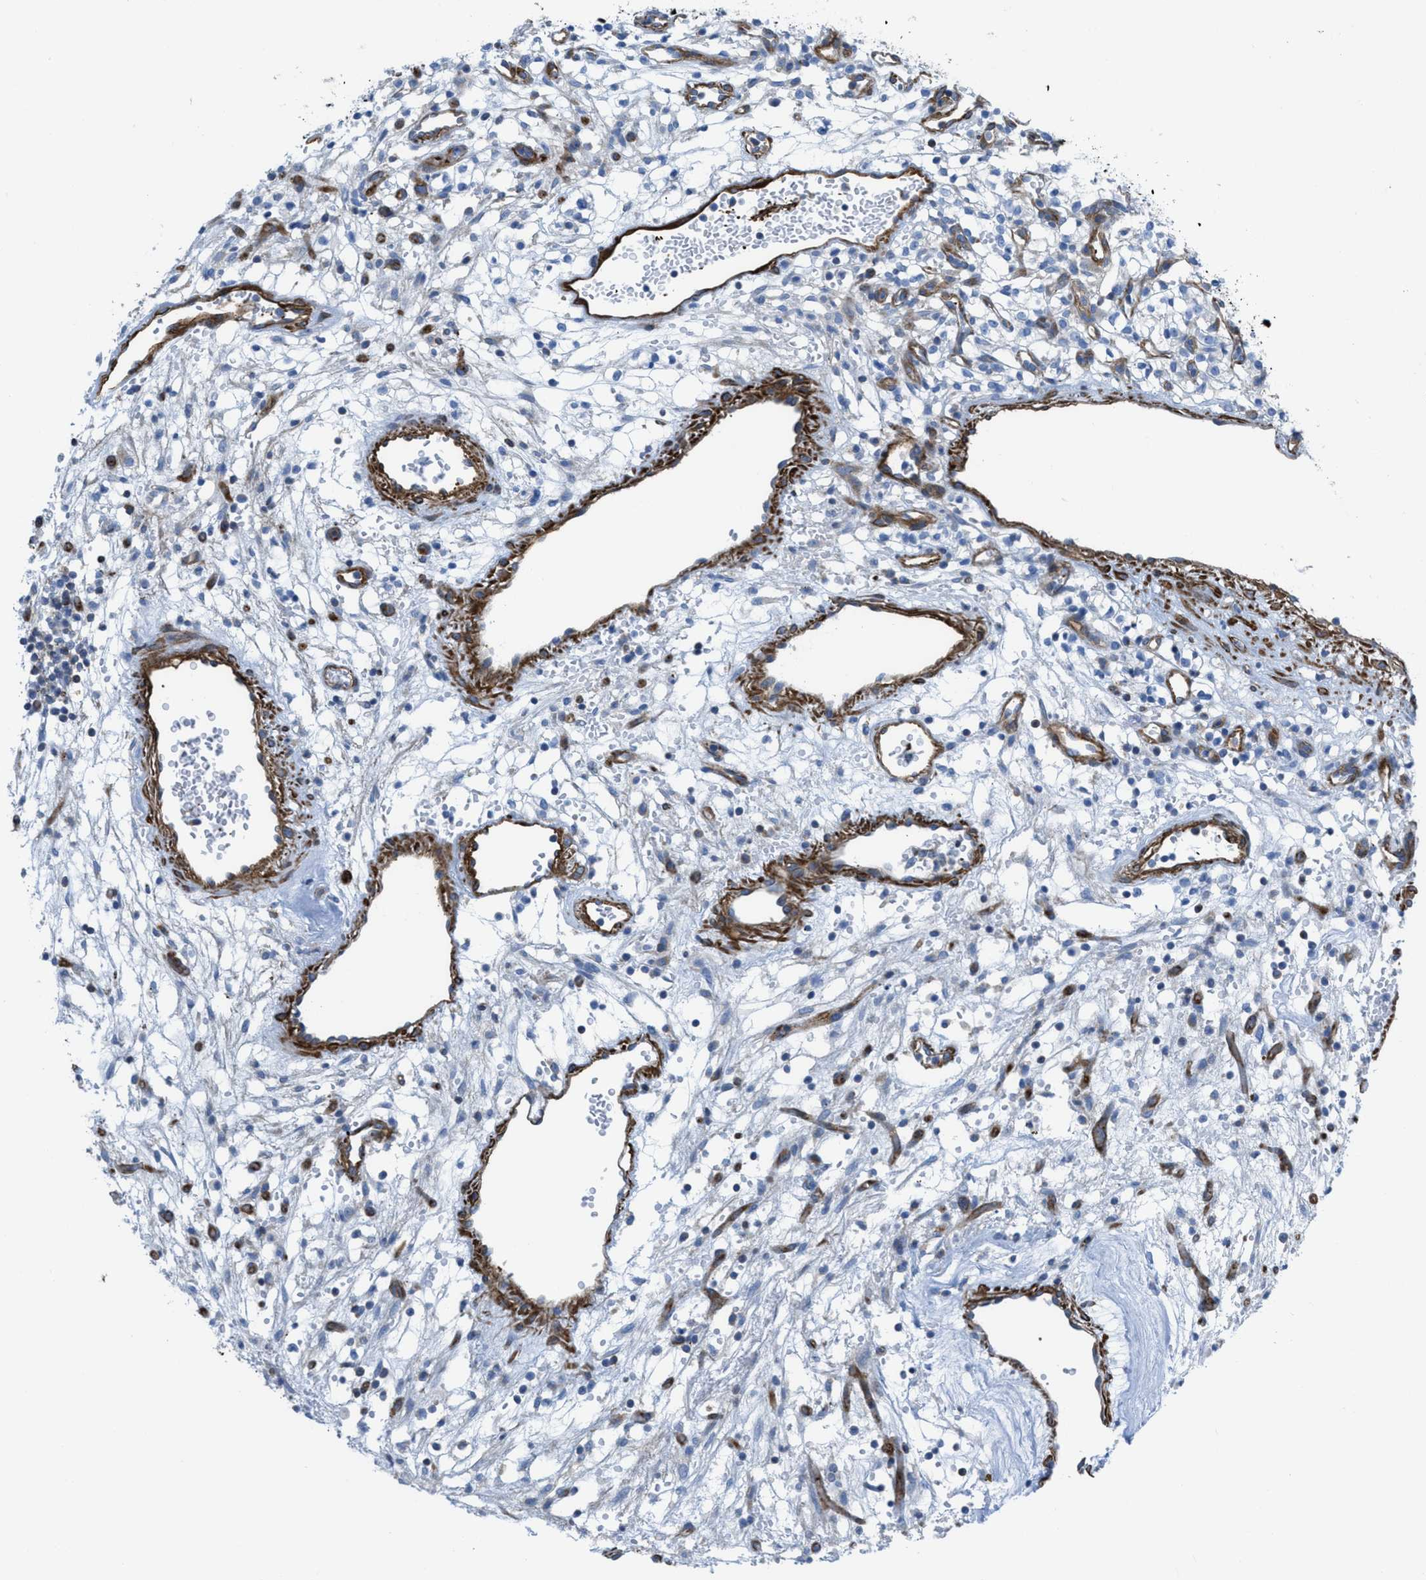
{"staining": {"intensity": "weak", "quantity": "<25%", "location": "cytoplasmic/membranous"}, "tissue": "renal cancer", "cell_type": "Tumor cells", "image_type": "cancer", "snomed": [{"axis": "morphology", "description": "Adenocarcinoma, NOS"}, {"axis": "topography", "description": "Kidney"}], "caption": "DAB (3,3'-diaminobenzidine) immunohistochemical staining of renal cancer (adenocarcinoma) demonstrates no significant staining in tumor cells.", "gene": "KCNH7", "patient": {"sex": "male", "age": 59}}